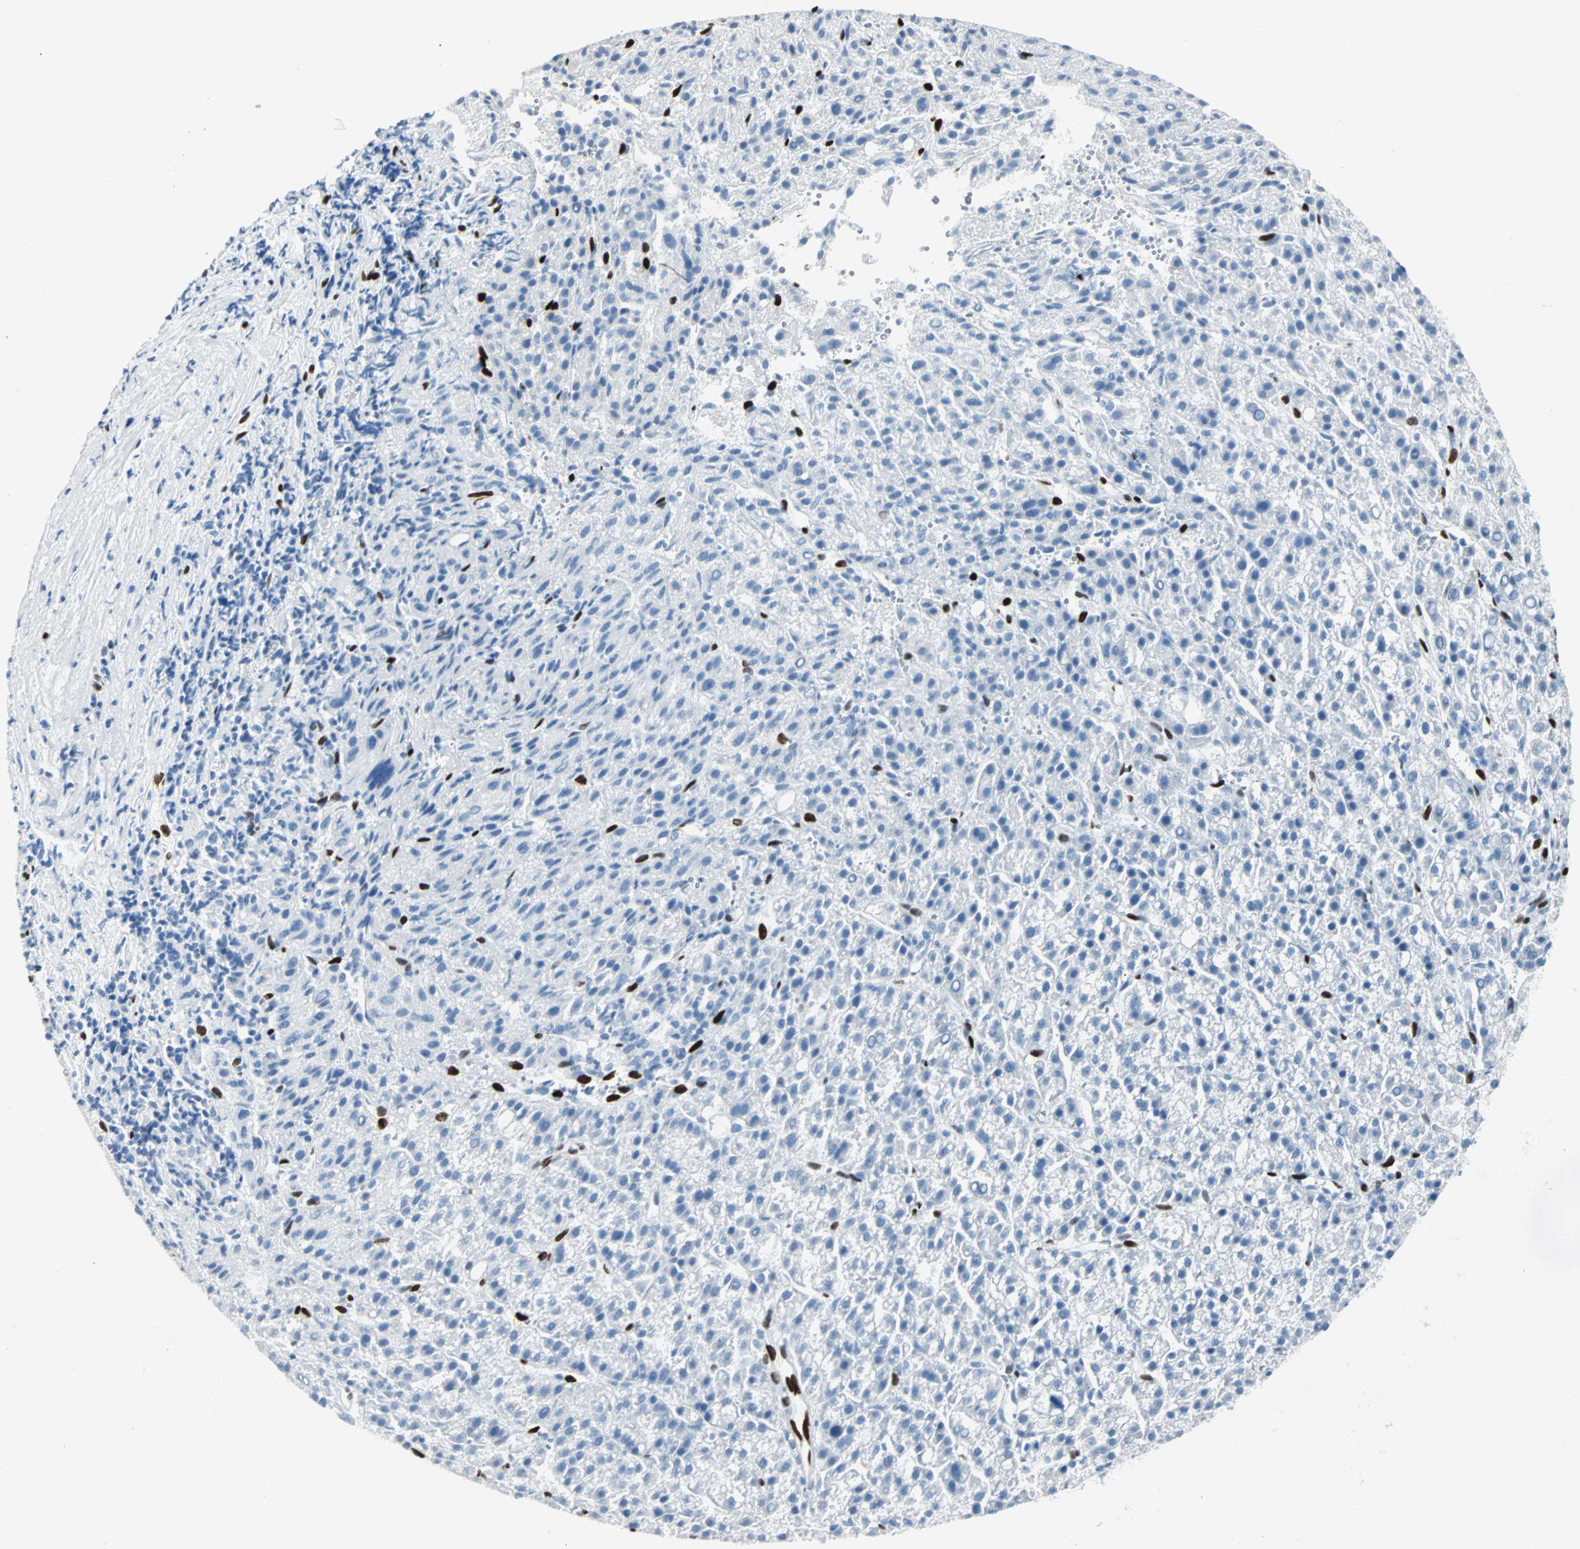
{"staining": {"intensity": "negative", "quantity": "none", "location": "none"}, "tissue": "liver cancer", "cell_type": "Tumor cells", "image_type": "cancer", "snomed": [{"axis": "morphology", "description": "Carcinoma, Hepatocellular, NOS"}, {"axis": "topography", "description": "Liver"}], "caption": "High power microscopy micrograph of an immunohistochemistry histopathology image of liver hepatocellular carcinoma, revealing no significant staining in tumor cells. The staining is performed using DAB brown chromogen with nuclei counter-stained in using hematoxylin.", "gene": "IL33", "patient": {"sex": "female", "age": 58}}